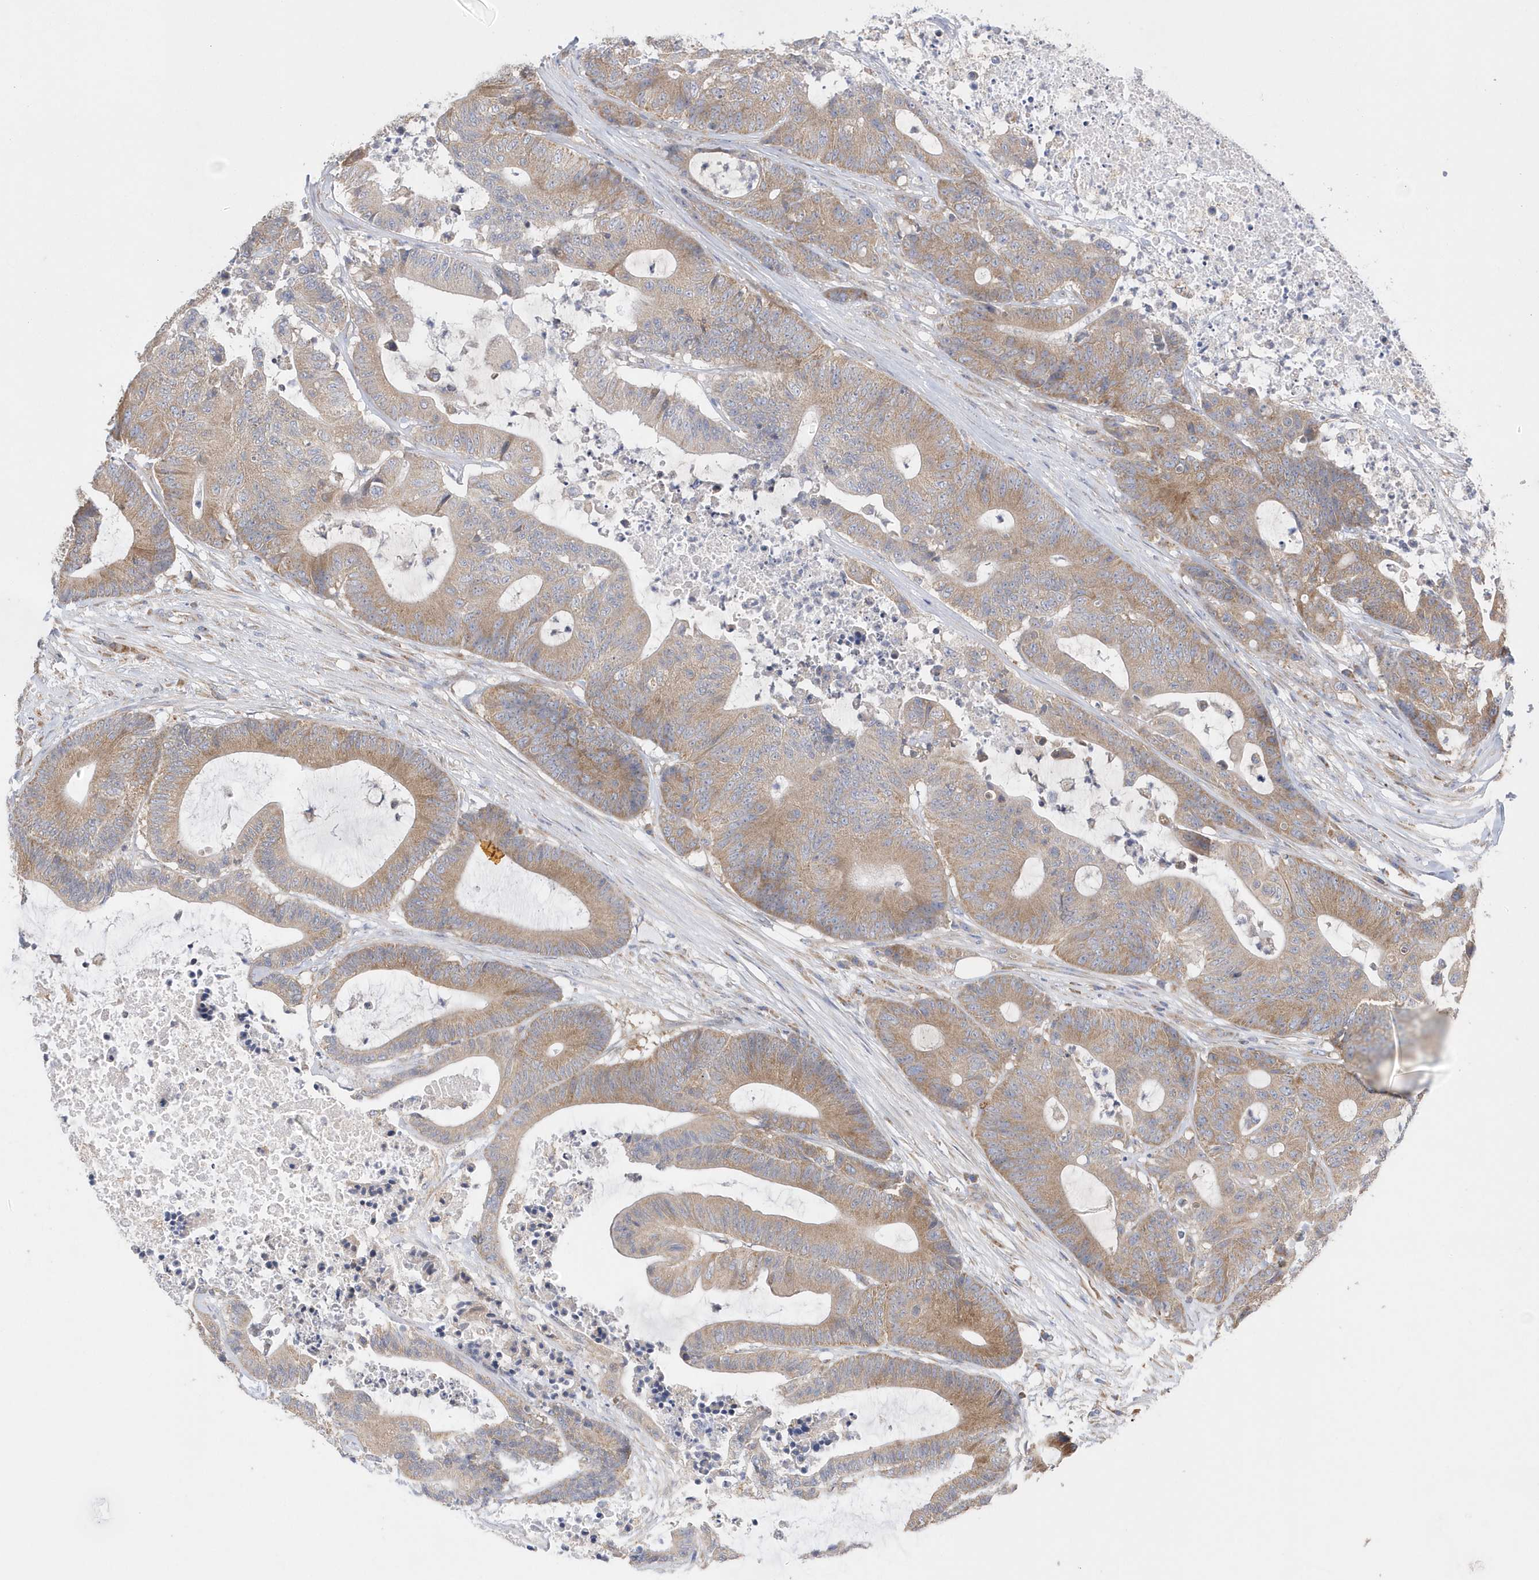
{"staining": {"intensity": "moderate", "quantity": ">75%", "location": "cytoplasmic/membranous"}, "tissue": "colorectal cancer", "cell_type": "Tumor cells", "image_type": "cancer", "snomed": [{"axis": "morphology", "description": "Adenocarcinoma, NOS"}, {"axis": "topography", "description": "Colon"}], "caption": "This is an image of immunohistochemistry (IHC) staining of colorectal adenocarcinoma, which shows moderate positivity in the cytoplasmic/membranous of tumor cells.", "gene": "SPATA5", "patient": {"sex": "female", "age": 84}}